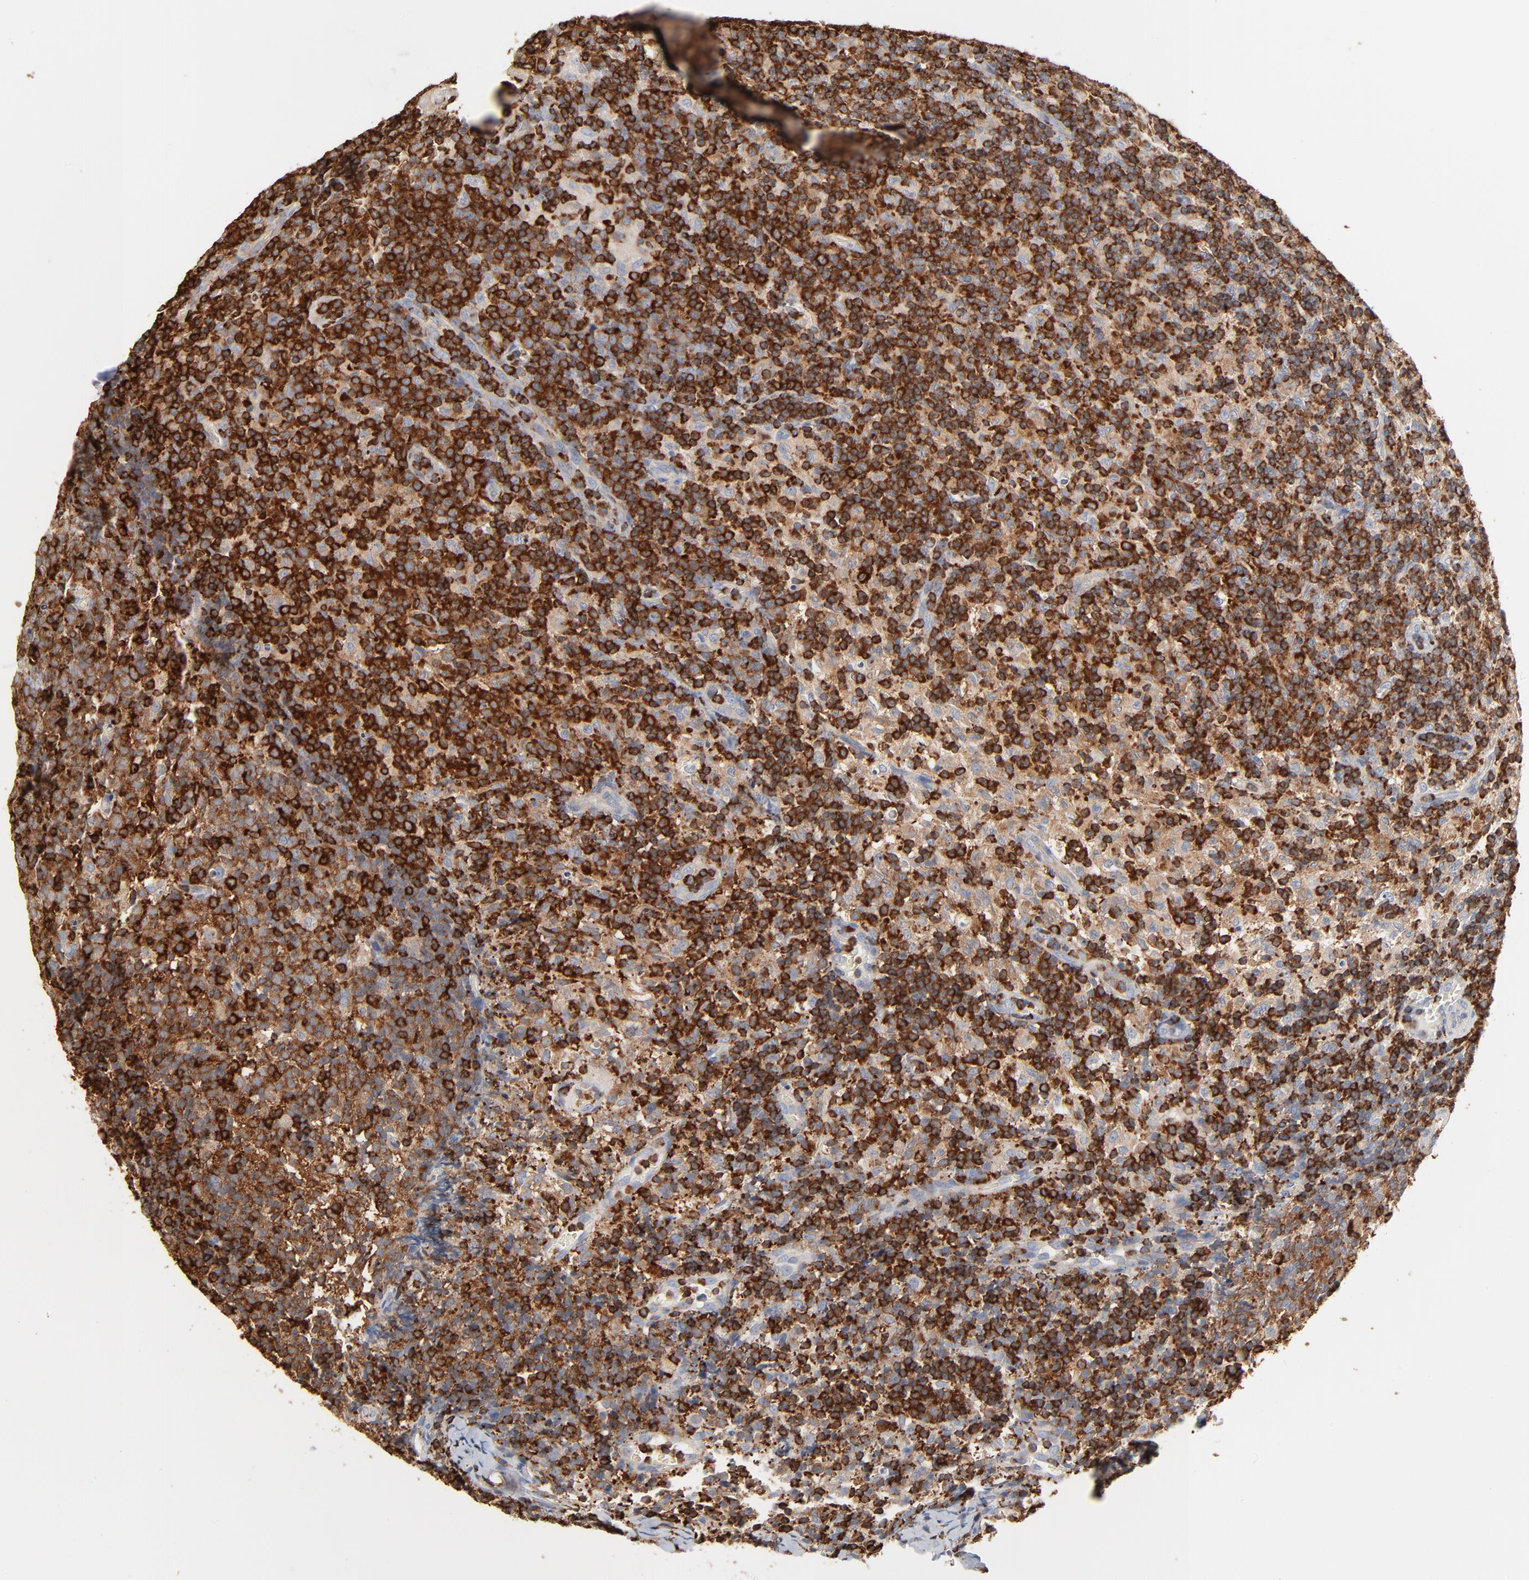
{"staining": {"intensity": "strong", "quantity": "<25%", "location": "cytoplasmic/membranous"}, "tissue": "lymph node", "cell_type": "Germinal center cells", "image_type": "normal", "snomed": [{"axis": "morphology", "description": "Normal tissue, NOS"}, {"axis": "morphology", "description": "Inflammation, NOS"}, {"axis": "topography", "description": "Lymph node"}], "caption": "Immunohistochemical staining of normal lymph node shows medium levels of strong cytoplasmic/membranous expression in about <25% of germinal center cells.", "gene": "SH3KBP1", "patient": {"sex": "male", "age": 55}}